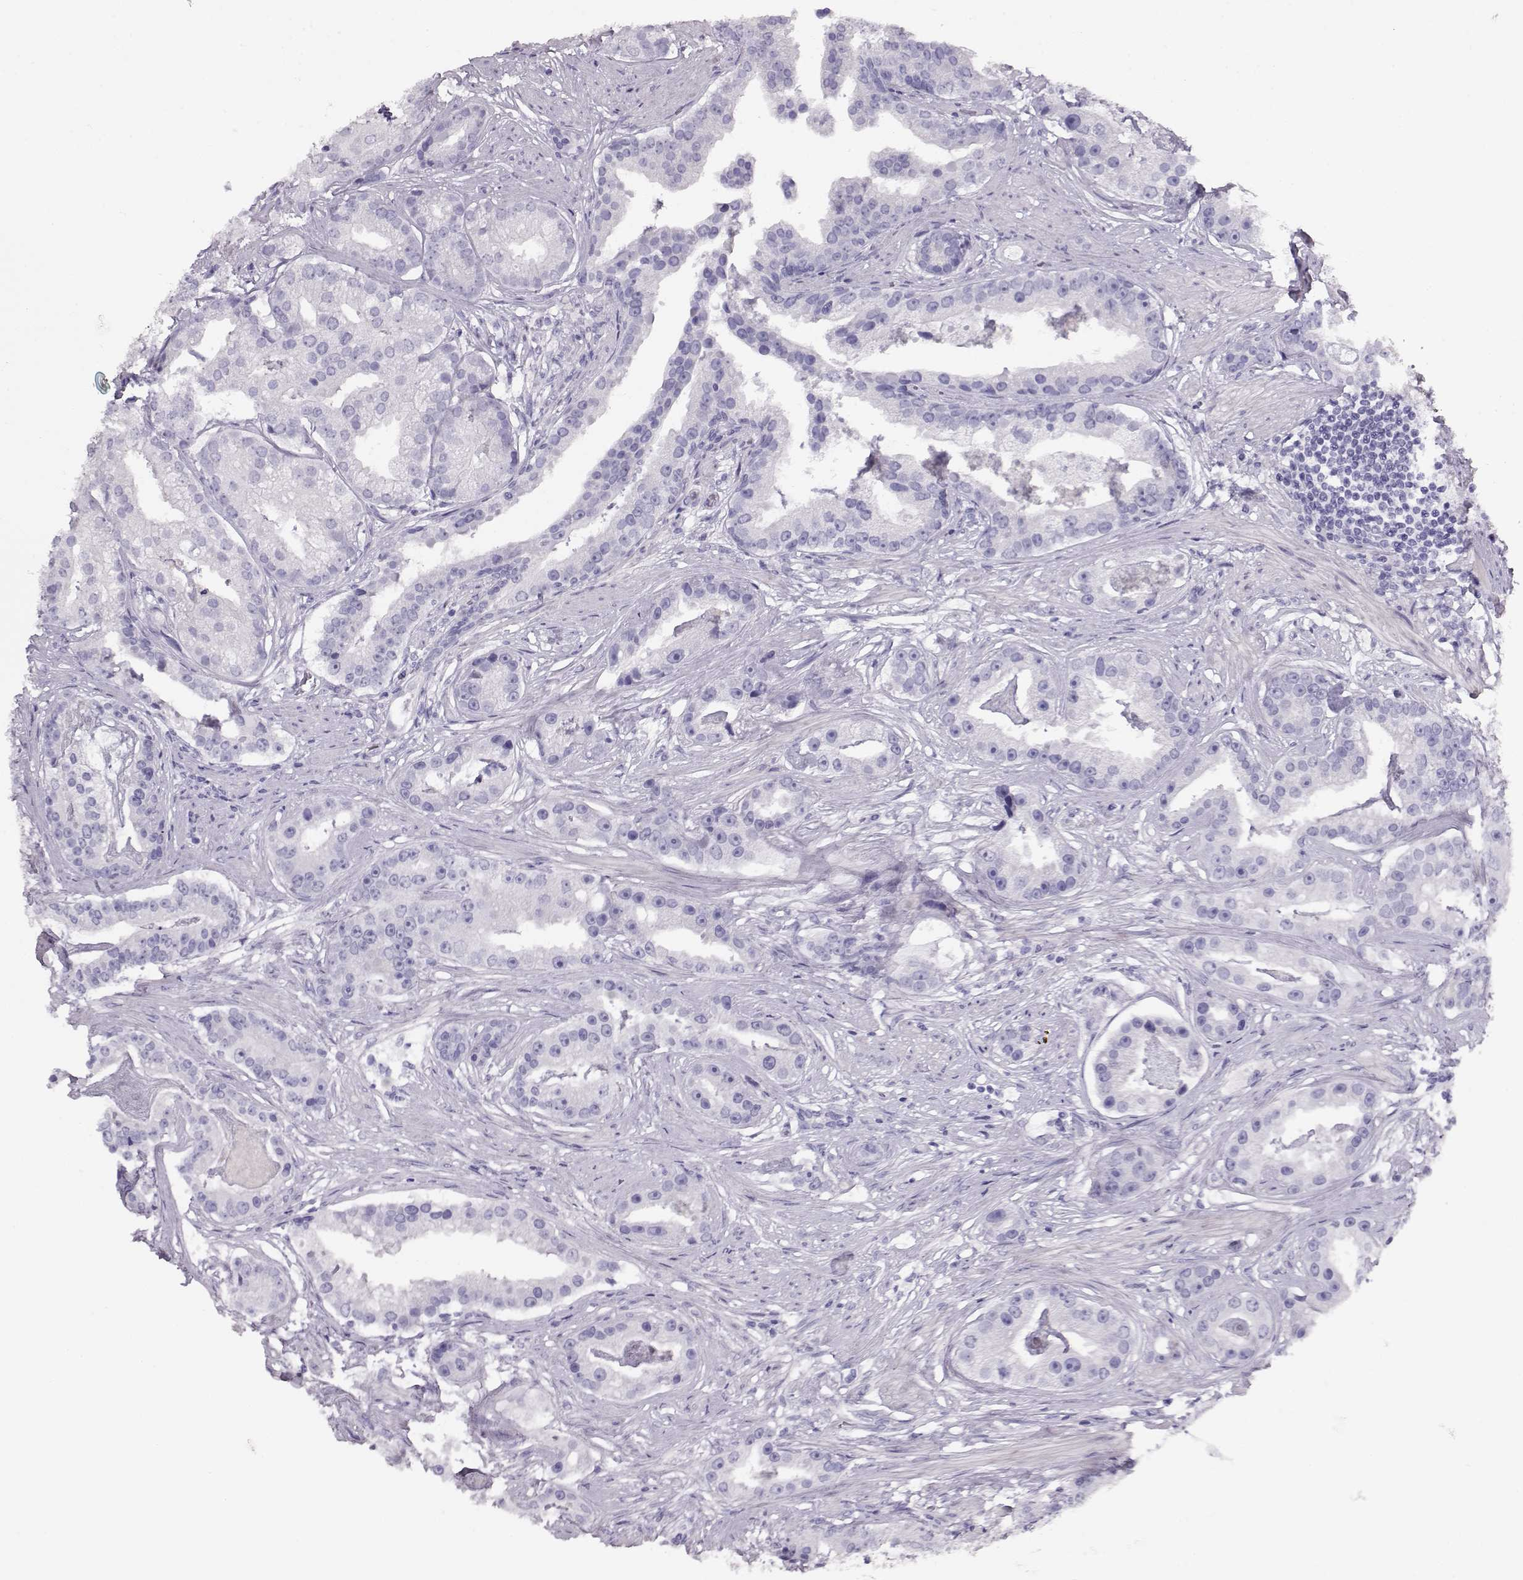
{"staining": {"intensity": "negative", "quantity": "none", "location": "none"}, "tissue": "prostate cancer", "cell_type": "Tumor cells", "image_type": "cancer", "snomed": [{"axis": "morphology", "description": "Adenocarcinoma, NOS"}, {"axis": "topography", "description": "Prostate and seminal vesicle, NOS"}, {"axis": "topography", "description": "Prostate"}], "caption": "The histopathology image exhibits no significant staining in tumor cells of adenocarcinoma (prostate).", "gene": "ACTN2", "patient": {"sex": "male", "age": 44}}